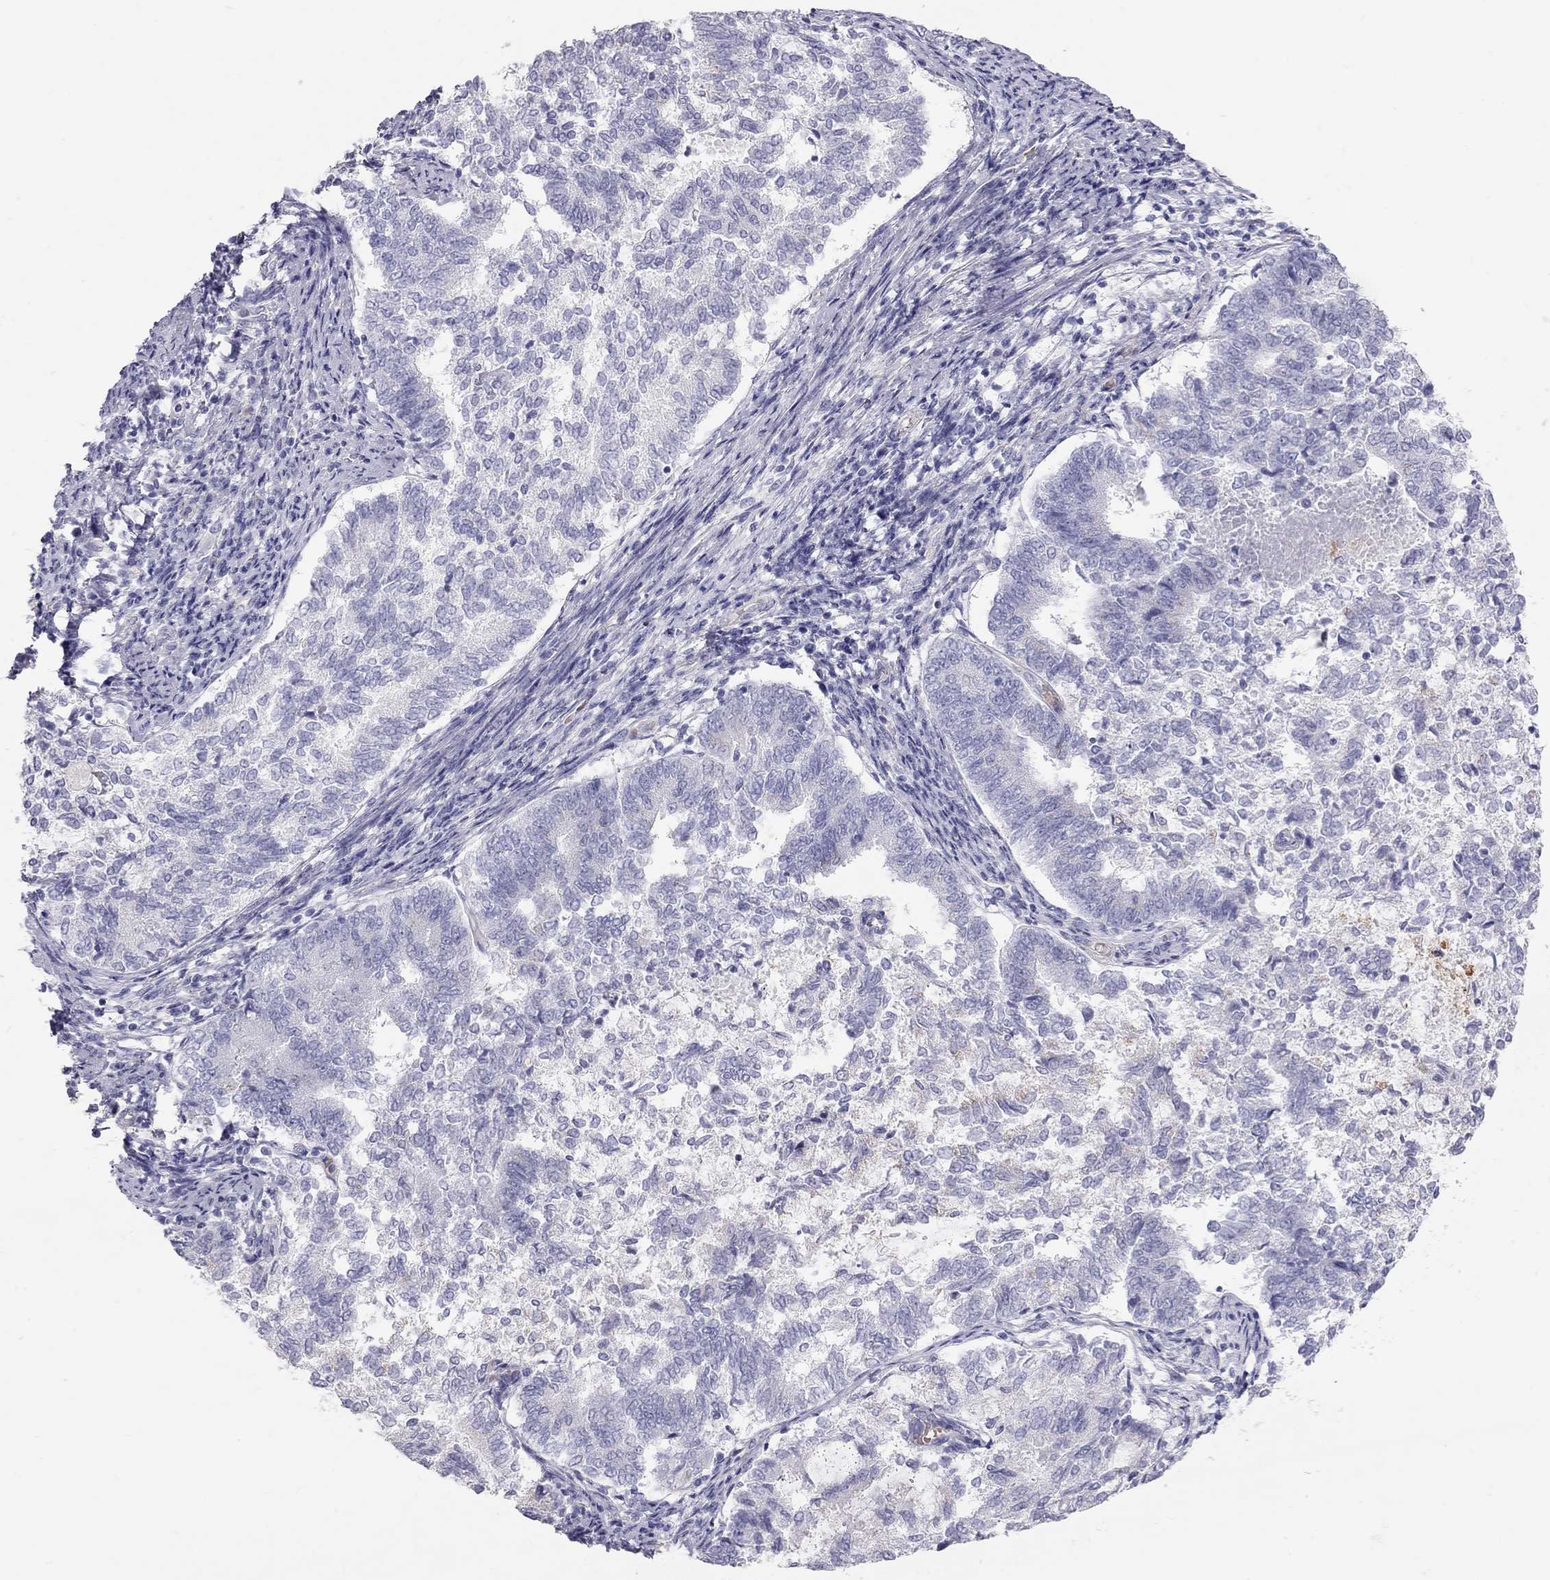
{"staining": {"intensity": "negative", "quantity": "none", "location": "none"}, "tissue": "endometrial cancer", "cell_type": "Tumor cells", "image_type": "cancer", "snomed": [{"axis": "morphology", "description": "Adenocarcinoma, NOS"}, {"axis": "topography", "description": "Endometrium"}], "caption": "Endometrial cancer stained for a protein using immunohistochemistry (IHC) demonstrates no expression tumor cells.", "gene": "TDRD6", "patient": {"sex": "female", "age": 65}}